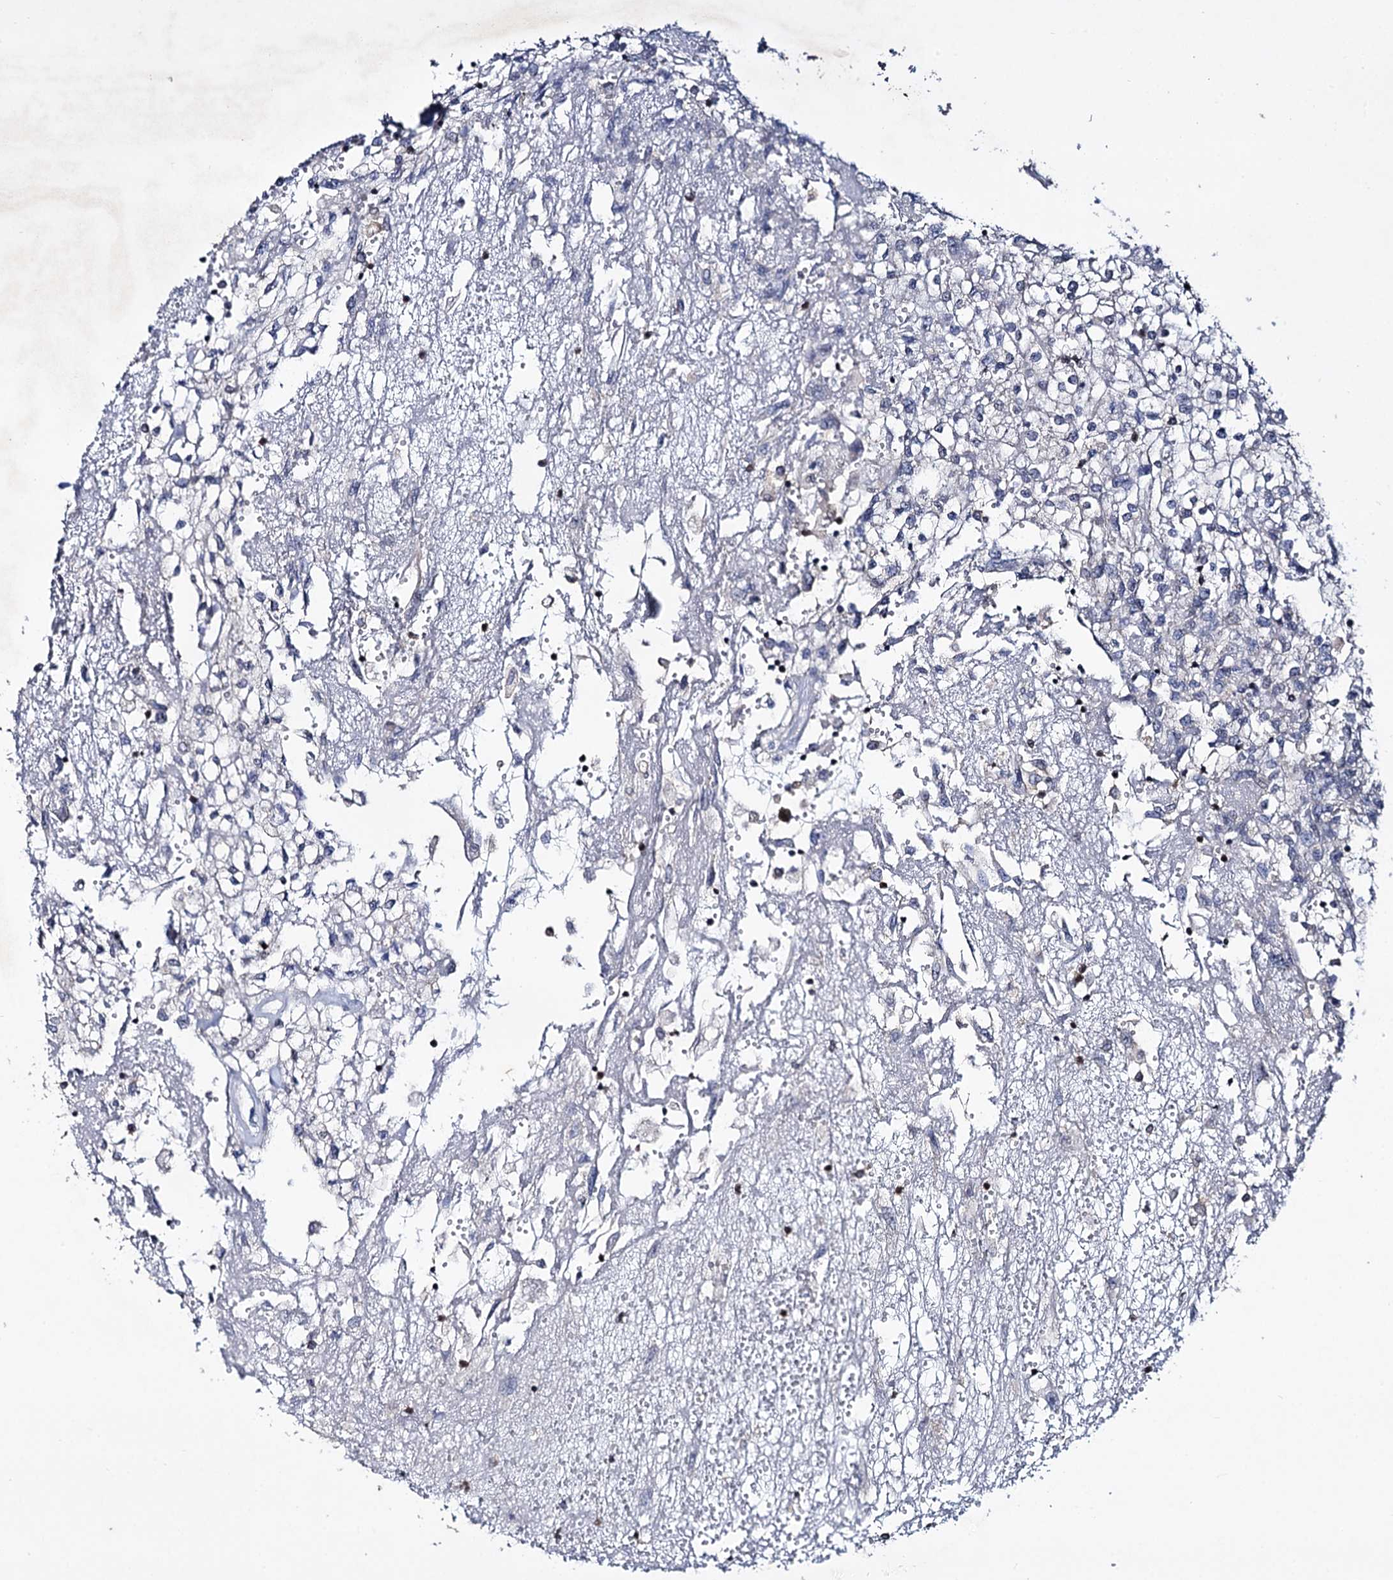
{"staining": {"intensity": "negative", "quantity": "none", "location": "none"}, "tissue": "renal cancer", "cell_type": "Tumor cells", "image_type": "cancer", "snomed": [{"axis": "morphology", "description": "Adenocarcinoma, NOS"}, {"axis": "topography", "description": "Kidney"}], "caption": "High power microscopy image of an immunohistochemistry micrograph of renal cancer, revealing no significant positivity in tumor cells. (Immunohistochemistry, brightfield microscopy, high magnification).", "gene": "SMCHD1", "patient": {"sex": "female", "age": 52}}